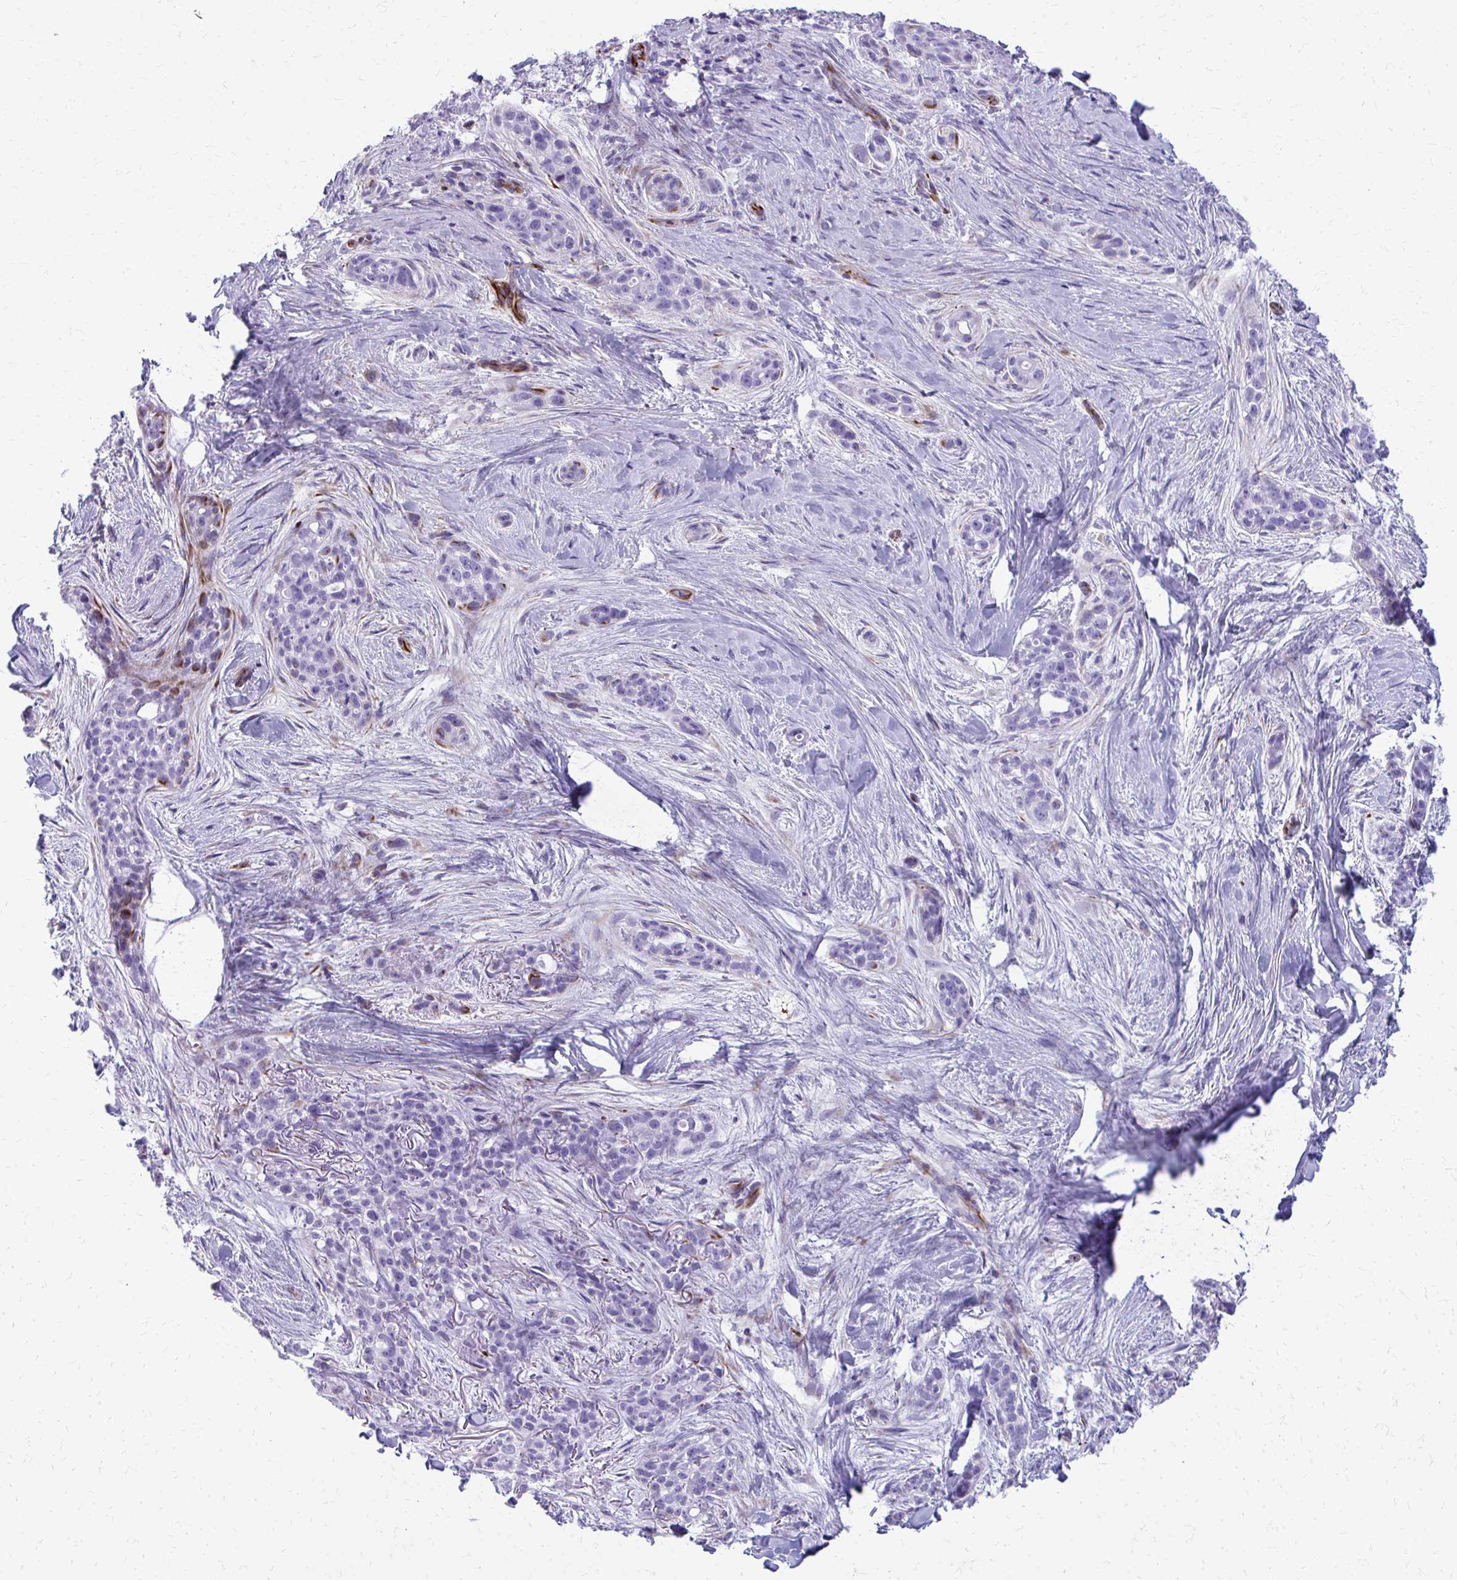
{"staining": {"intensity": "negative", "quantity": "none", "location": "none"}, "tissue": "skin cancer", "cell_type": "Tumor cells", "image_type": "cancer", "snomed": [{"axis": "morphology", "description": "Basal cell carcinoma"}, {"axis": "topography", "description": "Skin"}], "caption": "Immunohistochemistry of basal cell carcinoma (skin) displays no positivity in tumor cells.", "gene": "TRIM6", "patient": {"sex": "female", "age": 79}}